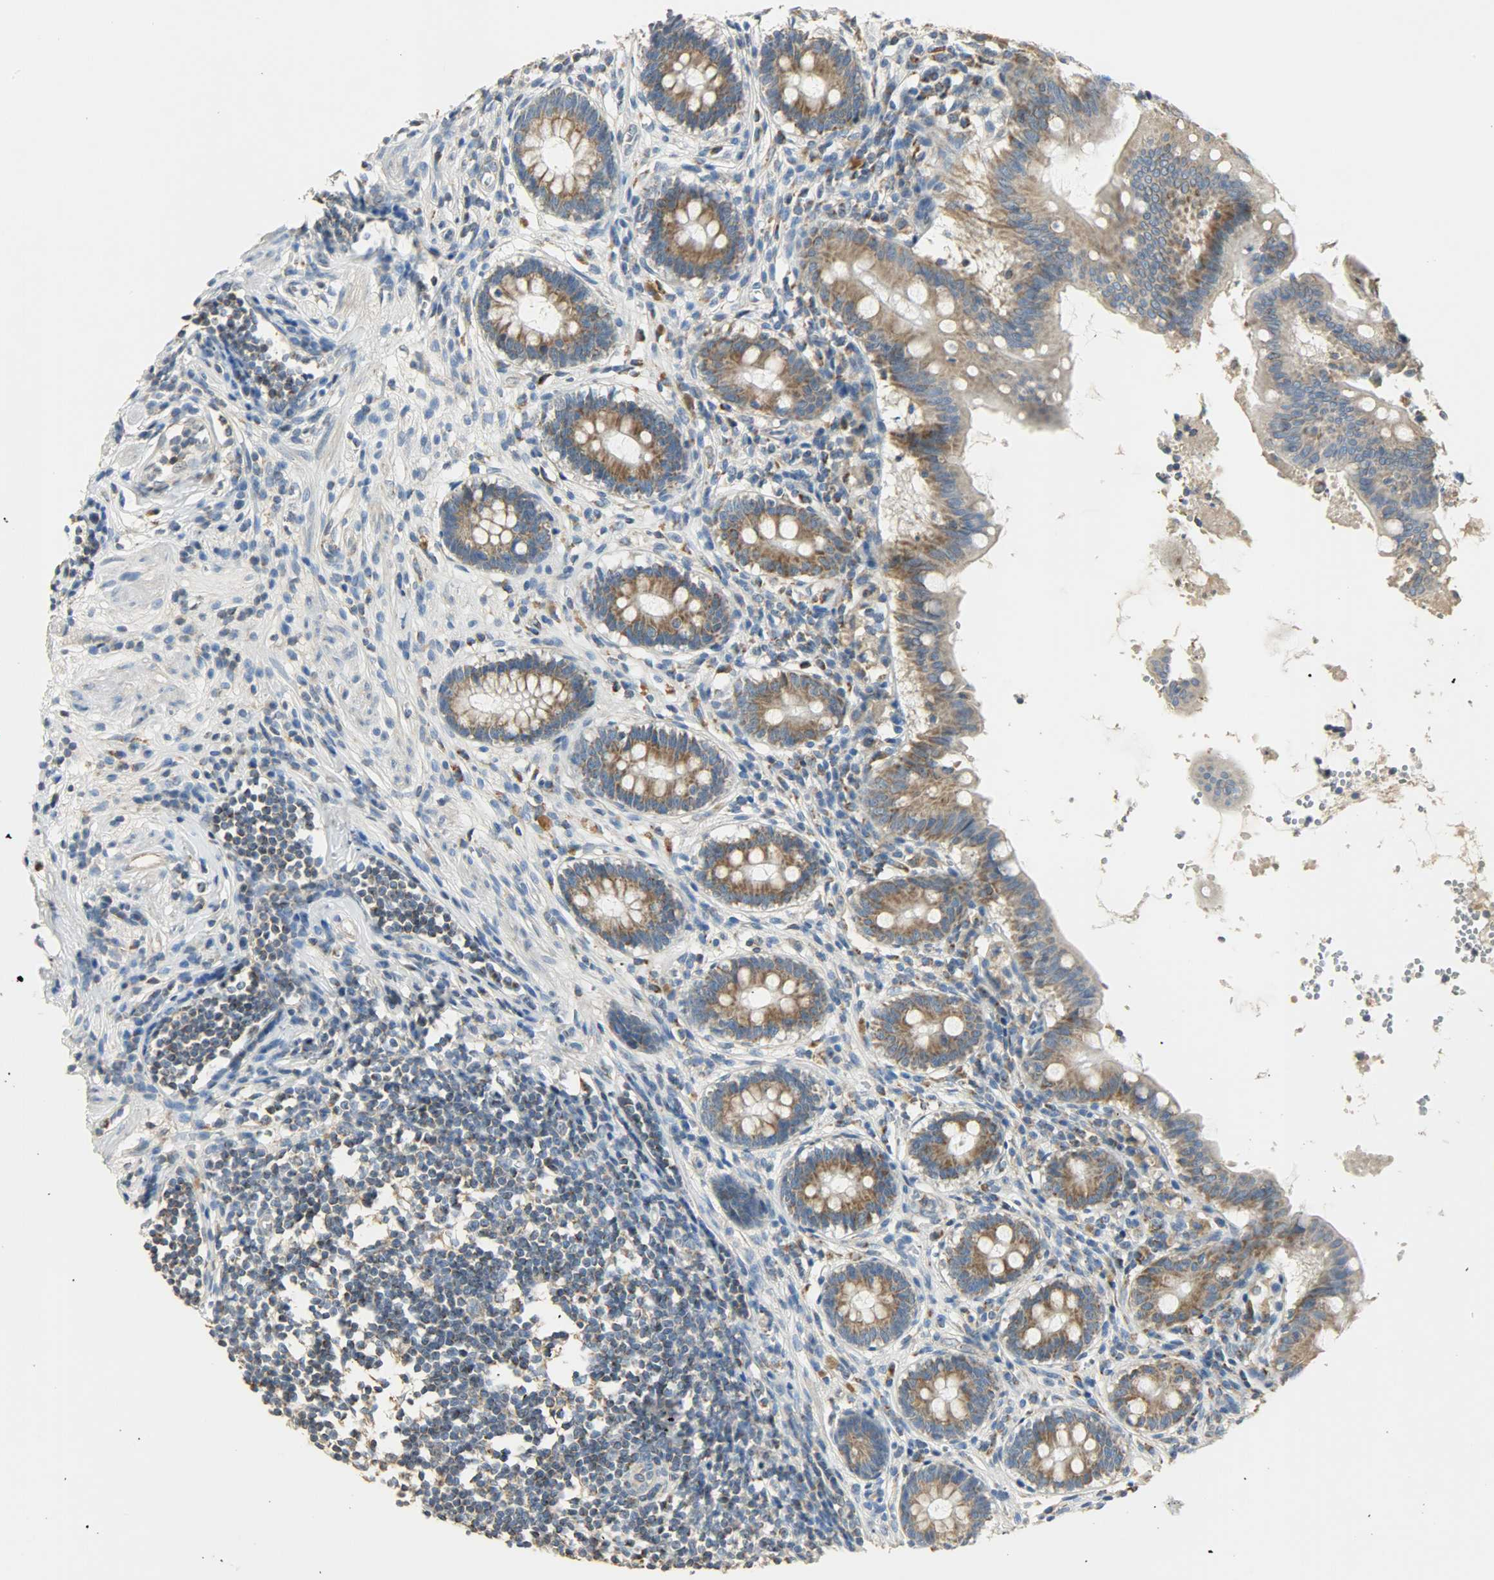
{"staining": {"intensity": "moderate", "quantity": ">75%", "location": "cytoplasmic/membranous"}, "tissue": "appendix", "cell_type": "Glandular cells", "image_type": "normal", "snomed": [{"axis": "morphology", "description": "Normal tissue, NOS"}, {"axis": "topography", "description": "Appendix"}], "caption": "Appendix stained with immunohistochemistry (IHC) displays moderate cytoplasmic/membranous staining in about >75% of glandular cells. The staining was performed using DAB, with brown indicating positive protein expression. Nuclei are stained blue with hematoxylin.", "gene": "NNT", "patient": {"sex": "female", "age": 50}}